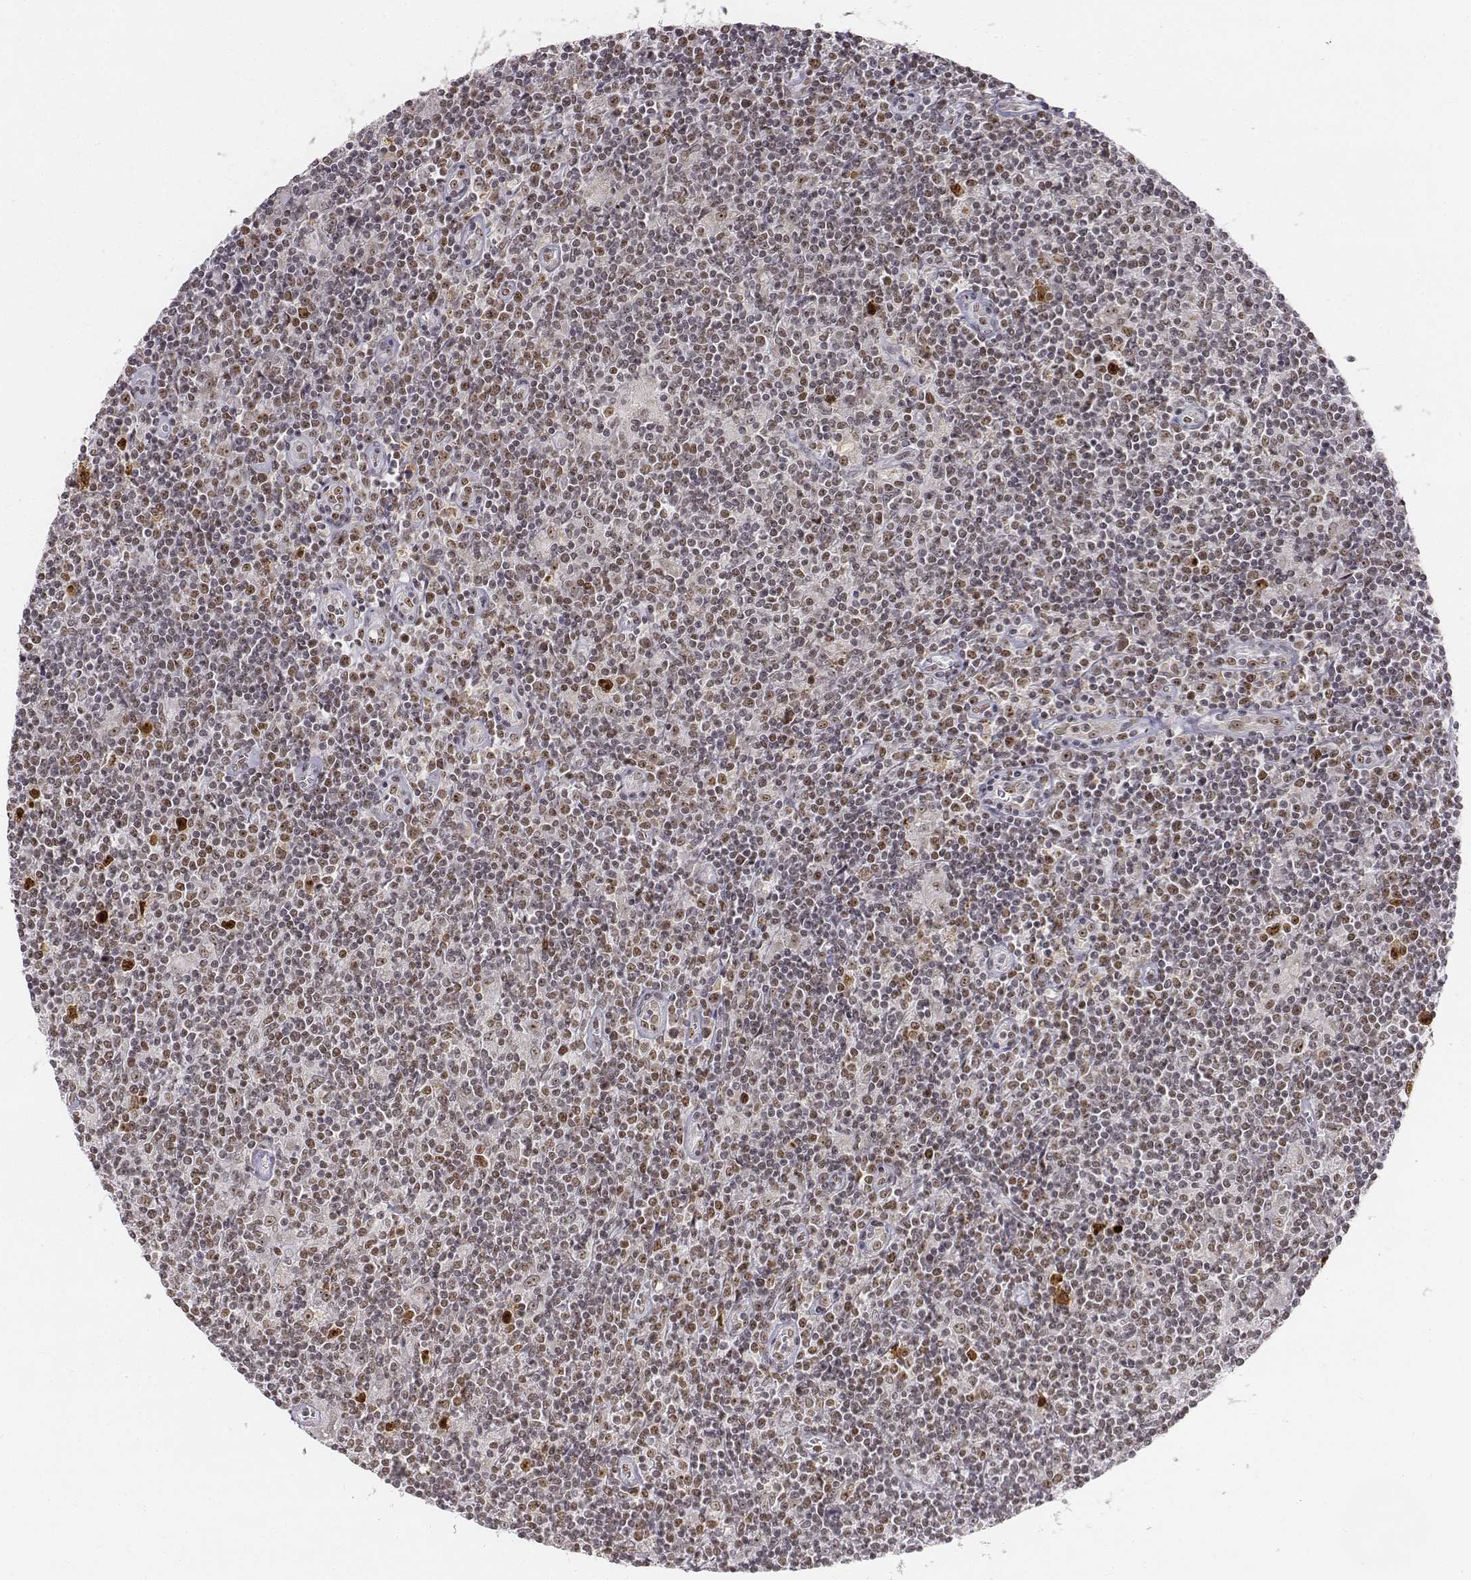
{"staining": {"intensity": "moderate", "quantity": ">75%", "location": "nuclear"}, "tissue": "lymphoma", "cell_type": "Tumor cells", "image_type": "cancer", "snomed": [{"axis": "morphology", "description": "Hodgkin's disease, NOS"}, {"axis": "topography", "description": "Lymph node"}], "caption": "Lymphoma was stained to show a protein in brown. There is medium levels of moderate nuclear positivity in approximately >75% of tumor cells.", "gene": "PHF6", "patient": {"sex": "male", "age": 40}}